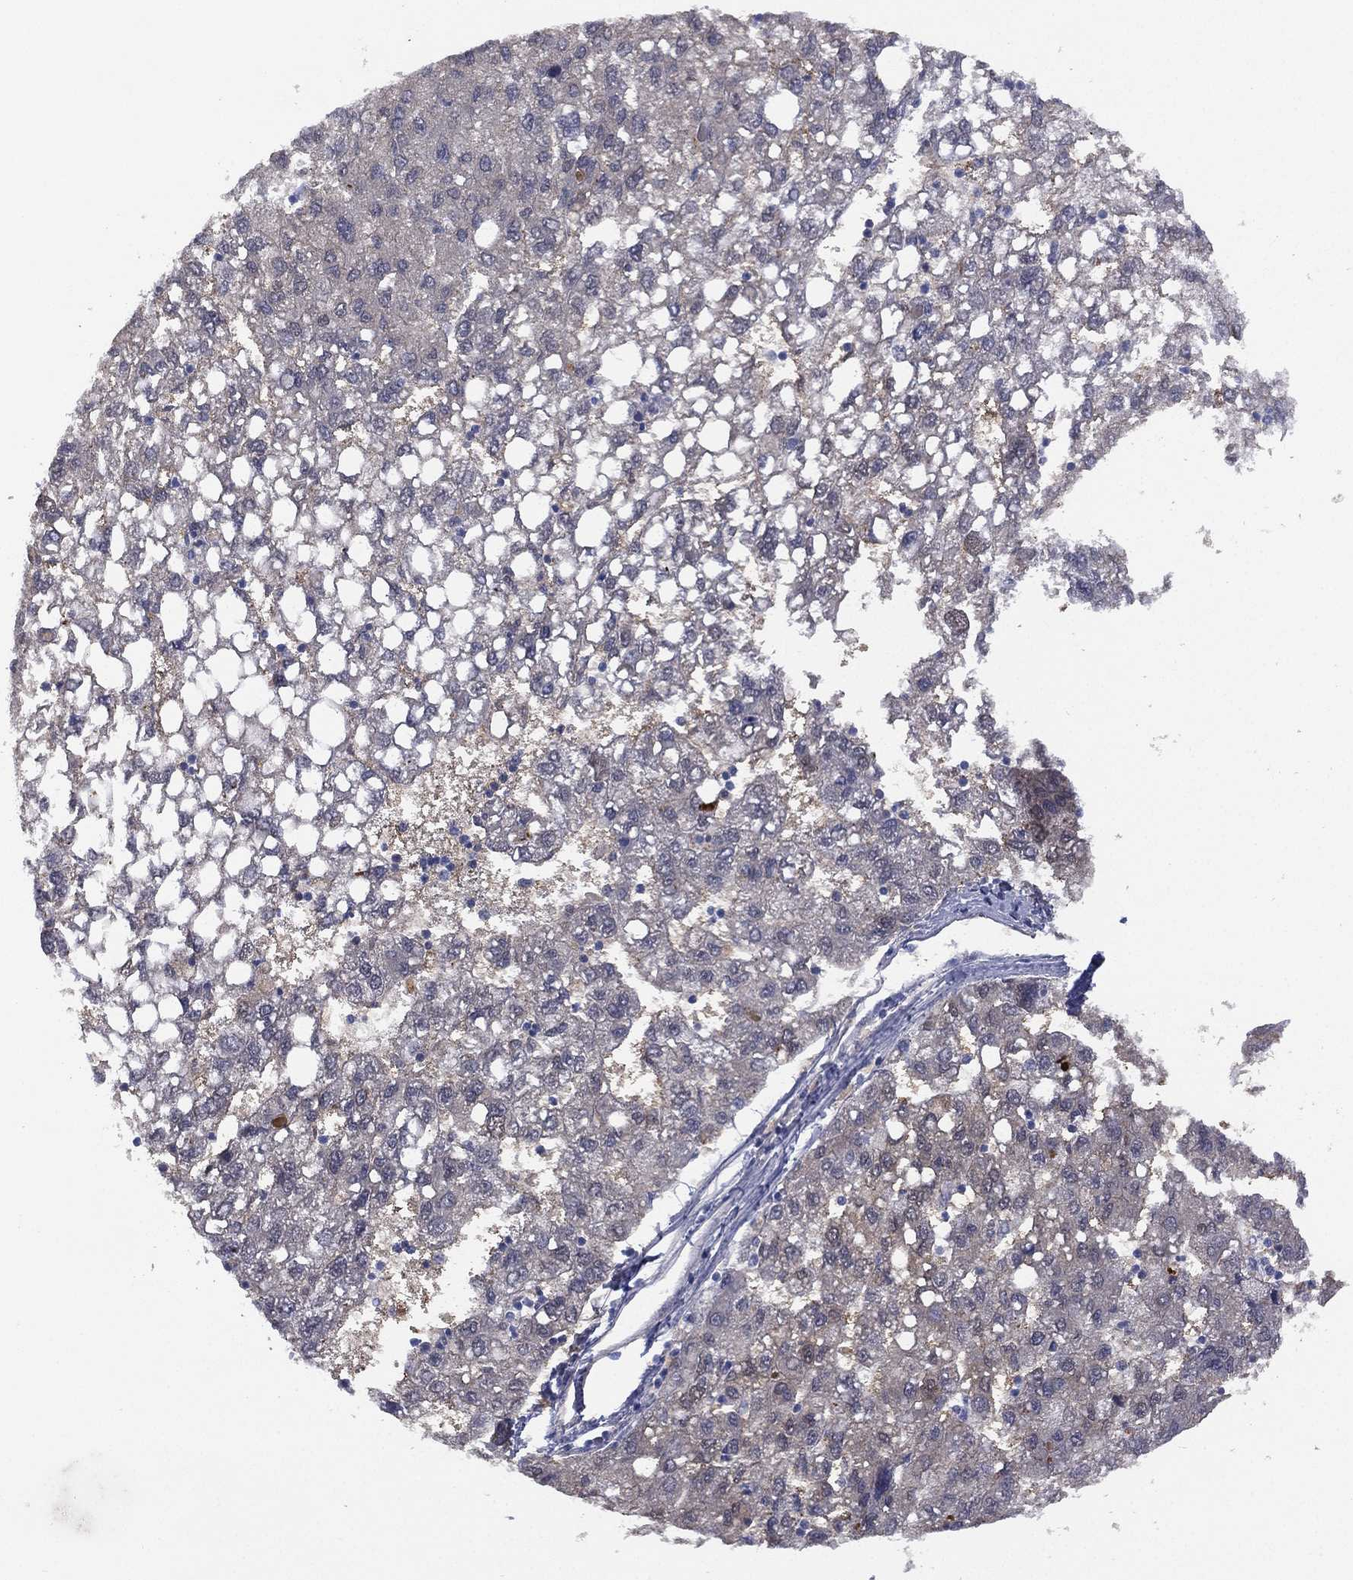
{"staining": {"intensity": "negative", "quantity": "none", "location": "none"}, "tissue": "liver cancer", "cell_type": "Tumor cells", "image_type": "cancer", "snomed": [{"axis": "morphology", "description": "Carcinoma, Hepatocellular, NOS"}, {"axis": "topography", "description": "Liver"}], "caption": "Tumor cells are negative for brown protein staining in hepatocellular carcinoma (liver).", "gene": "DDAH1", "patient": {"sex": "female", "age": 82}}